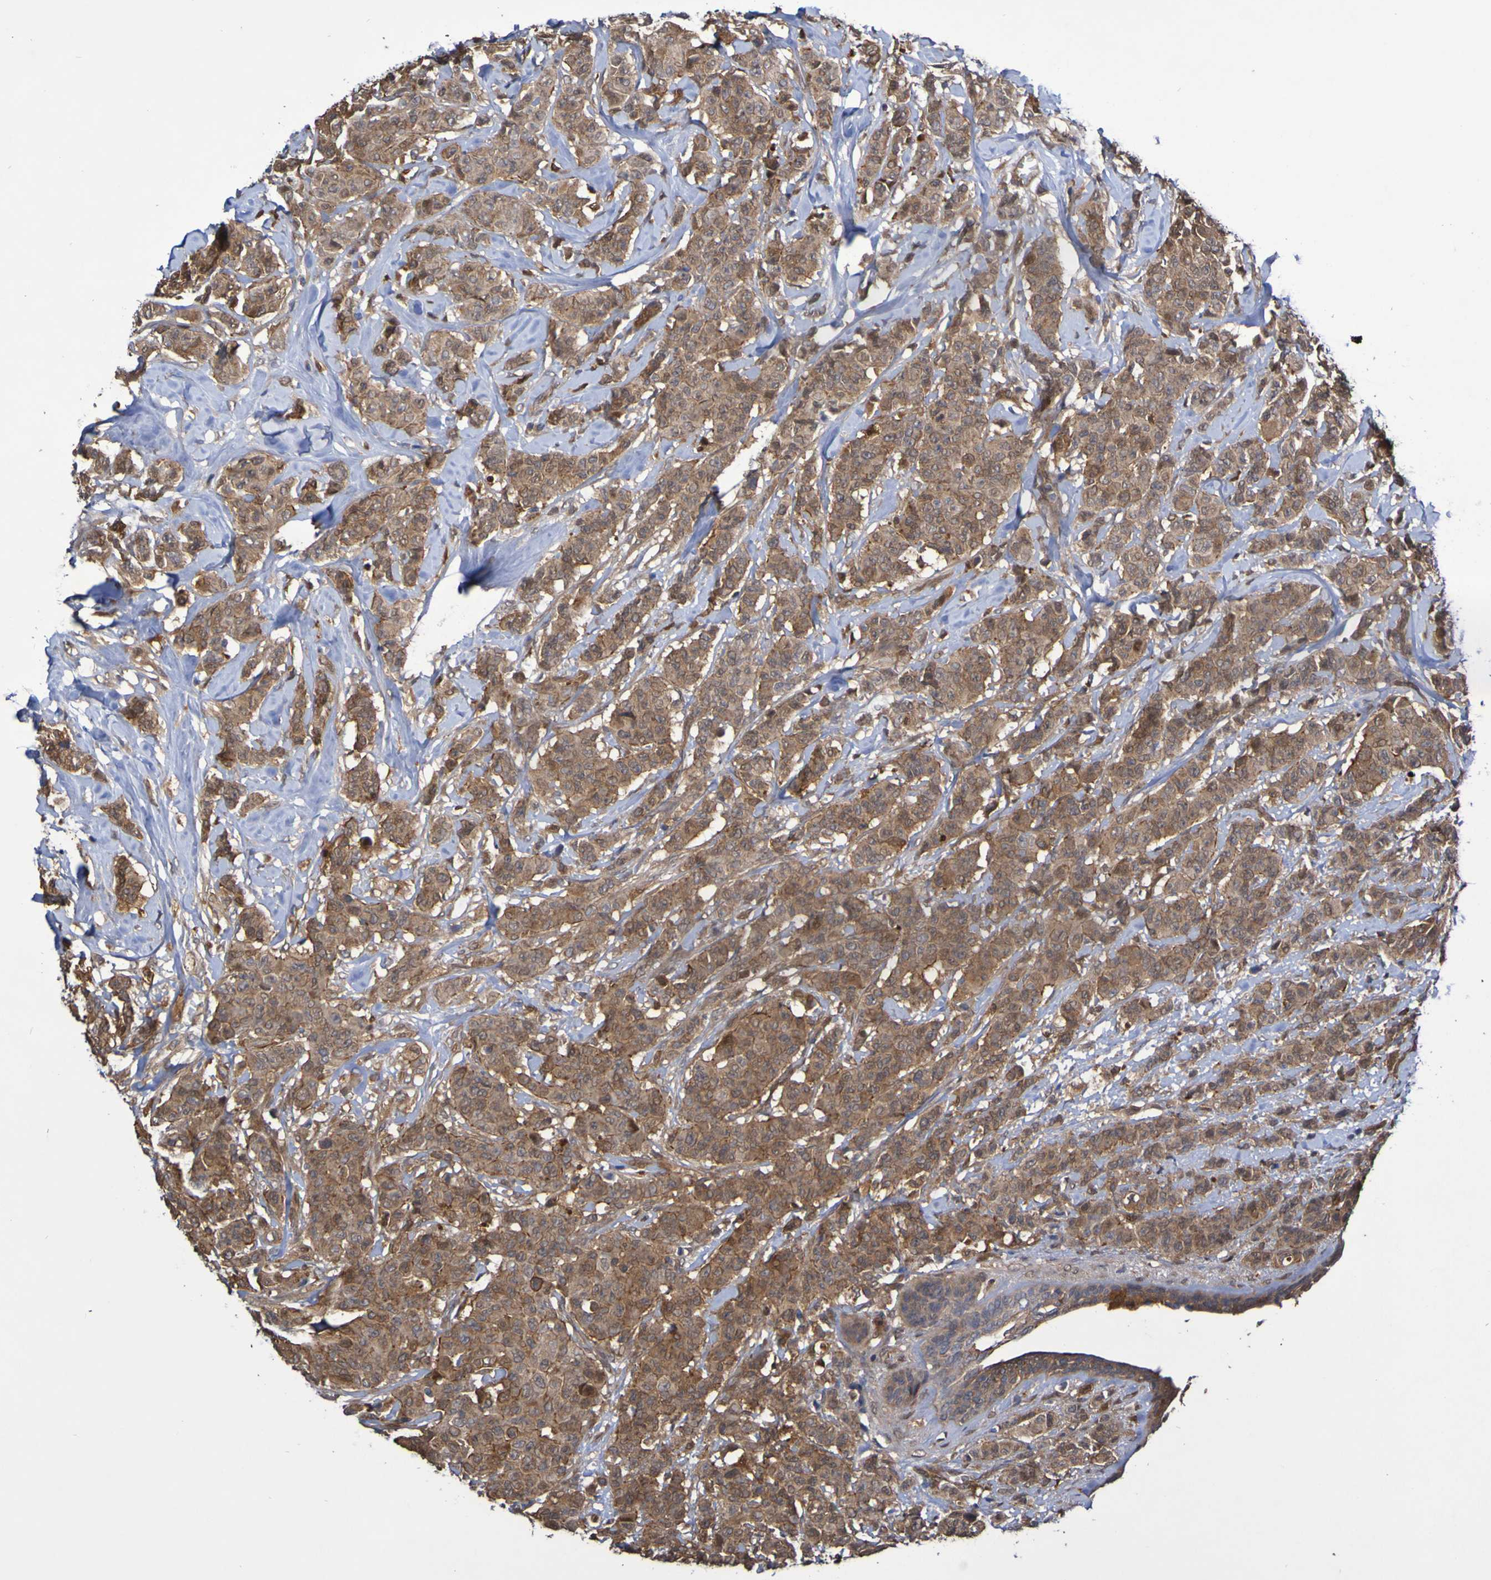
{"staining": {"intensity": "moderate", "quantity": ">75%", "location": "cytoplasmic/membranous"}, "tissue": "breast cancer", "cell_type": "Tumor cells", "image_type": "cancer", "snomed": [{"axis": "morphology", "description": "Normal tissue, NOS"}, {"axis": "morphology", "description": "Duct carcinoma"}, {"axis": "topography", "description": "Breast"}], "caption": "Moderate cytoplasmic/membranous protein staining is identified in approximately >75% of tumor cells in breast cancer (infiltrating ductal carcinoma).", "gene": "SERPINB6", "patient": {"sex": "female", "age": 40}}